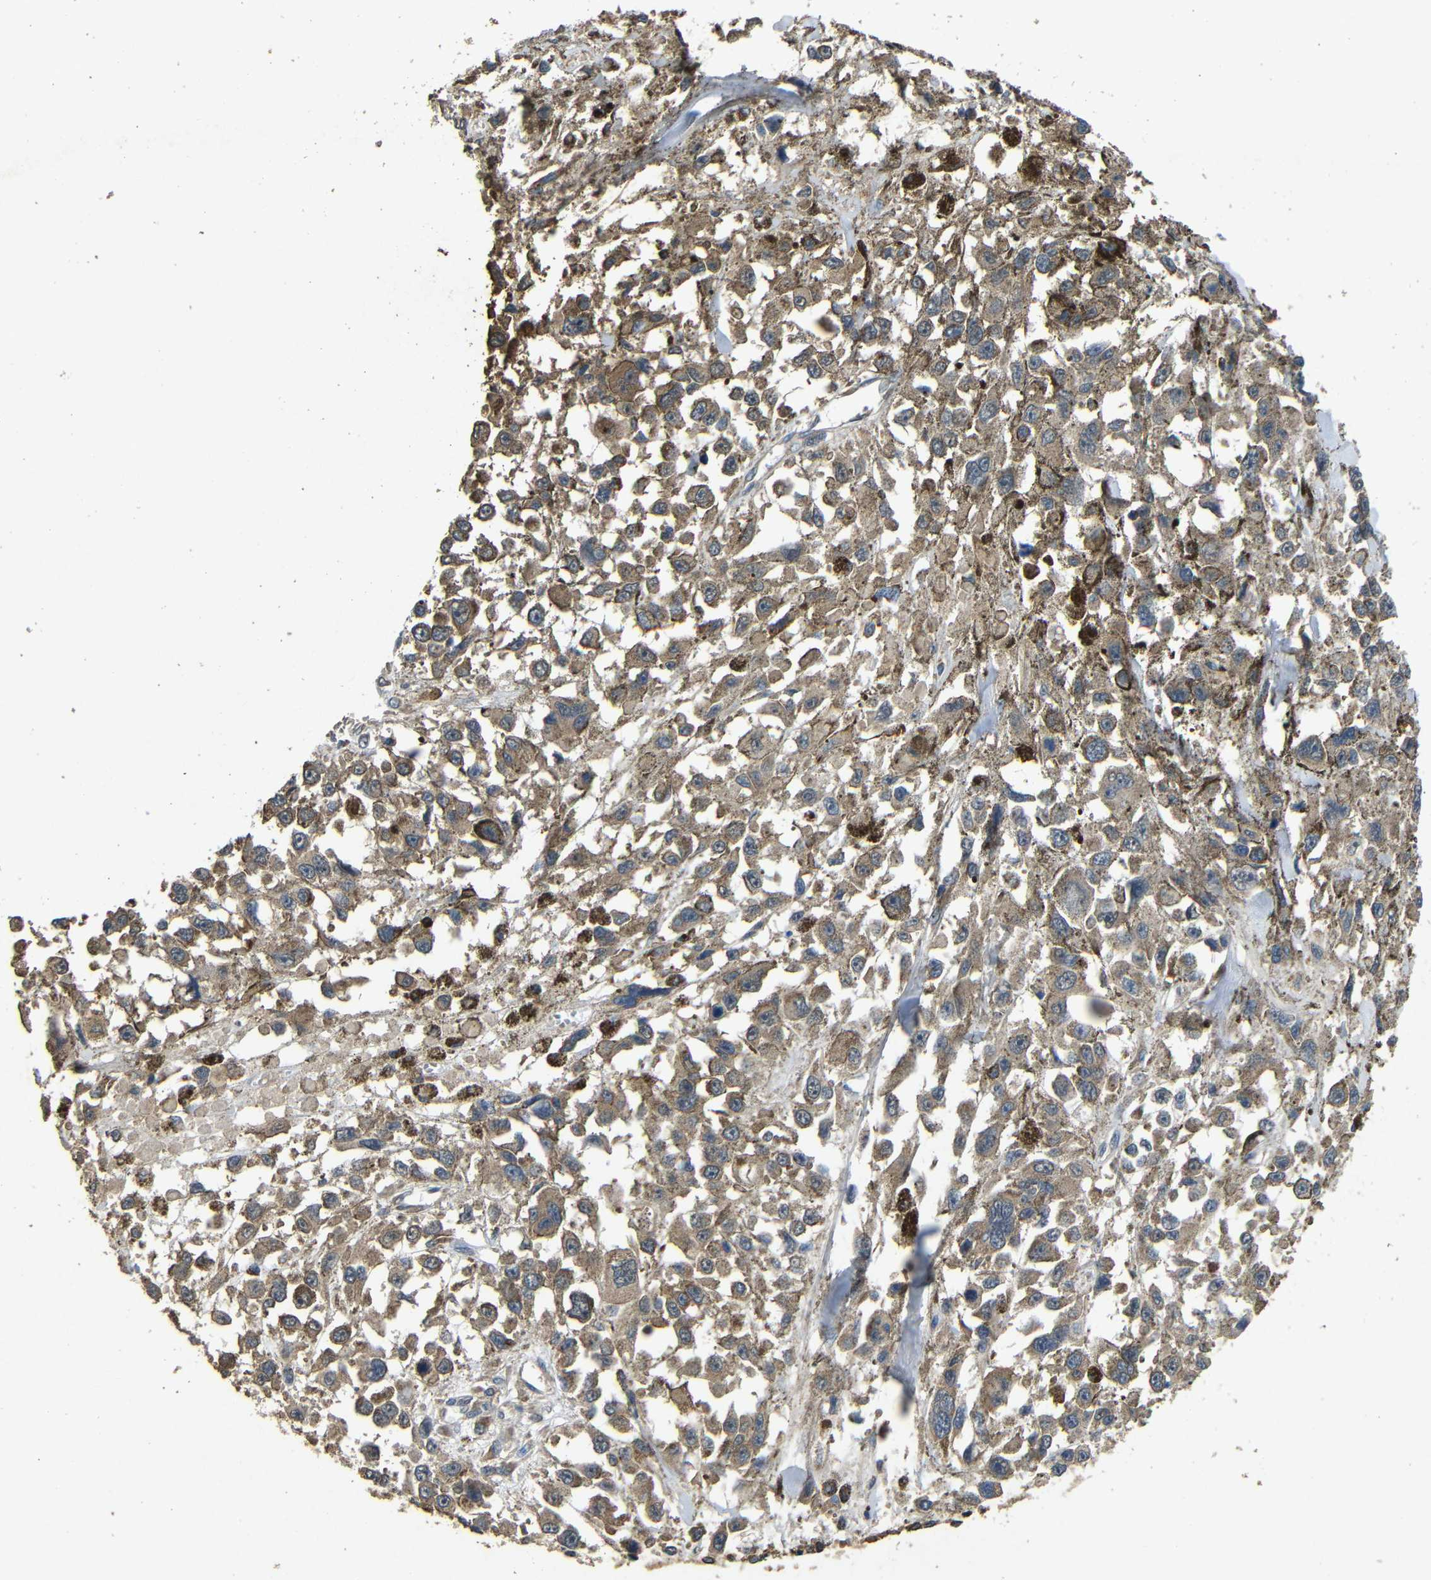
{"staining": {"intensity": "moderate", "quantity": ">75%", "location": "cytoplasmic/membranous"}, "tissue": "melanoma", "cell_type": "Tumor cells", "image_type": "cancer", "snomed": [{"axis": "morphology", "description": "Malignant melanoma, Metastatic site"}, {"axis": "topography", "description": "Lymph node"}], "caption": "Melanoma stained with a brown dye shows moderate cytoplasmic/membranous positive expression in about >75% of tumor cells.", "gene": "BNIP3", "patient": {"sex": "male", "age": 59}}